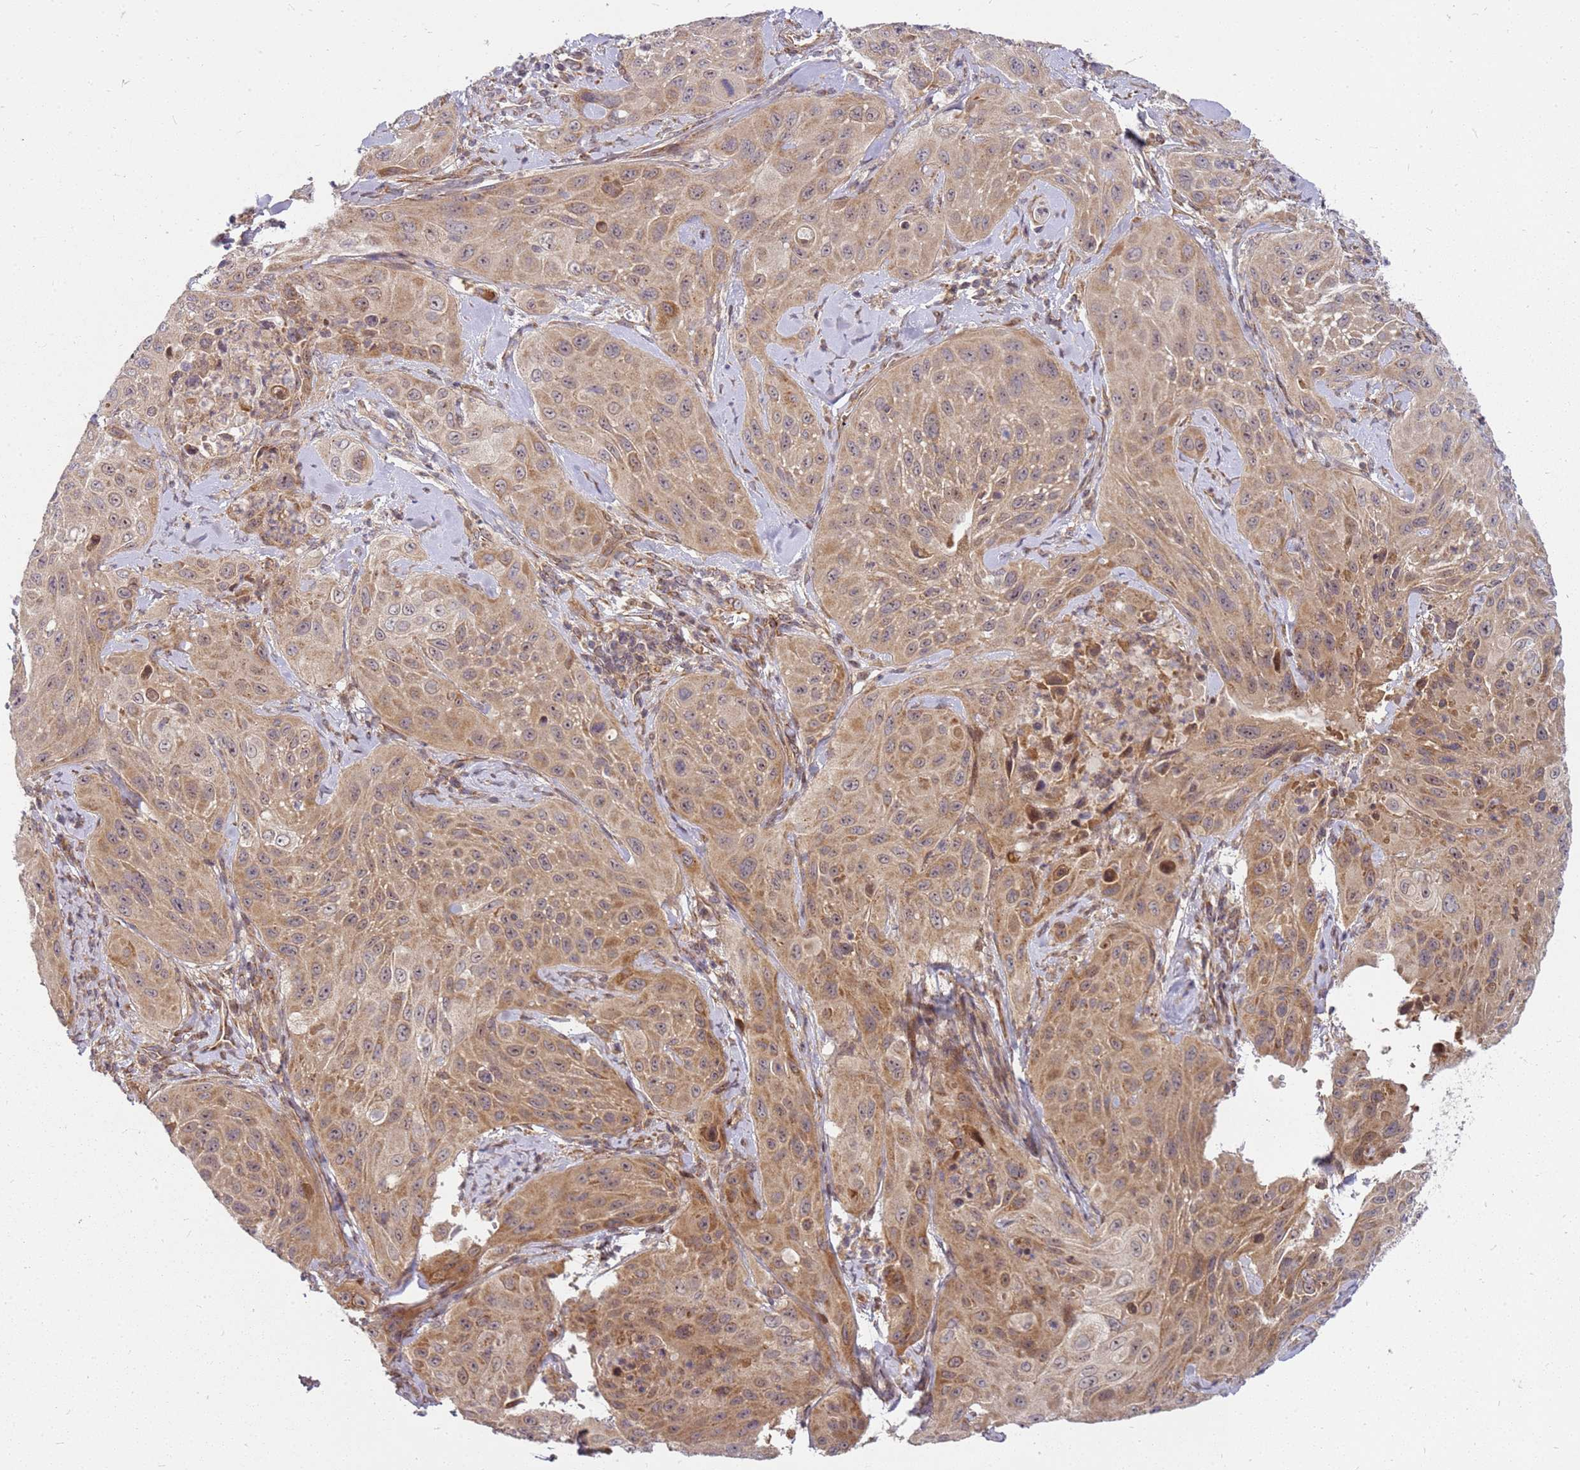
{"staining": {"intensity": "moderate", "quantity": ">75%", "location": "cytoplasmic/membranous"}, "tissue": "cervical cancer", "cell_type": "Tumor cells", "image_type": "cancer", "snomed": [{"axis": "morphology", "description": "Squamous cell carcinoma, NOS"}, {"axis": "topography", "description": "Cervix"}], "caption": "Tumor cells show moderate cytoplasmic/membranous positivity in approximately >75% of cells in cervical cancer (squamous cell carcinoma).", "gene": "CCDC159", "patient": {"sex": "female", "age": 42}}